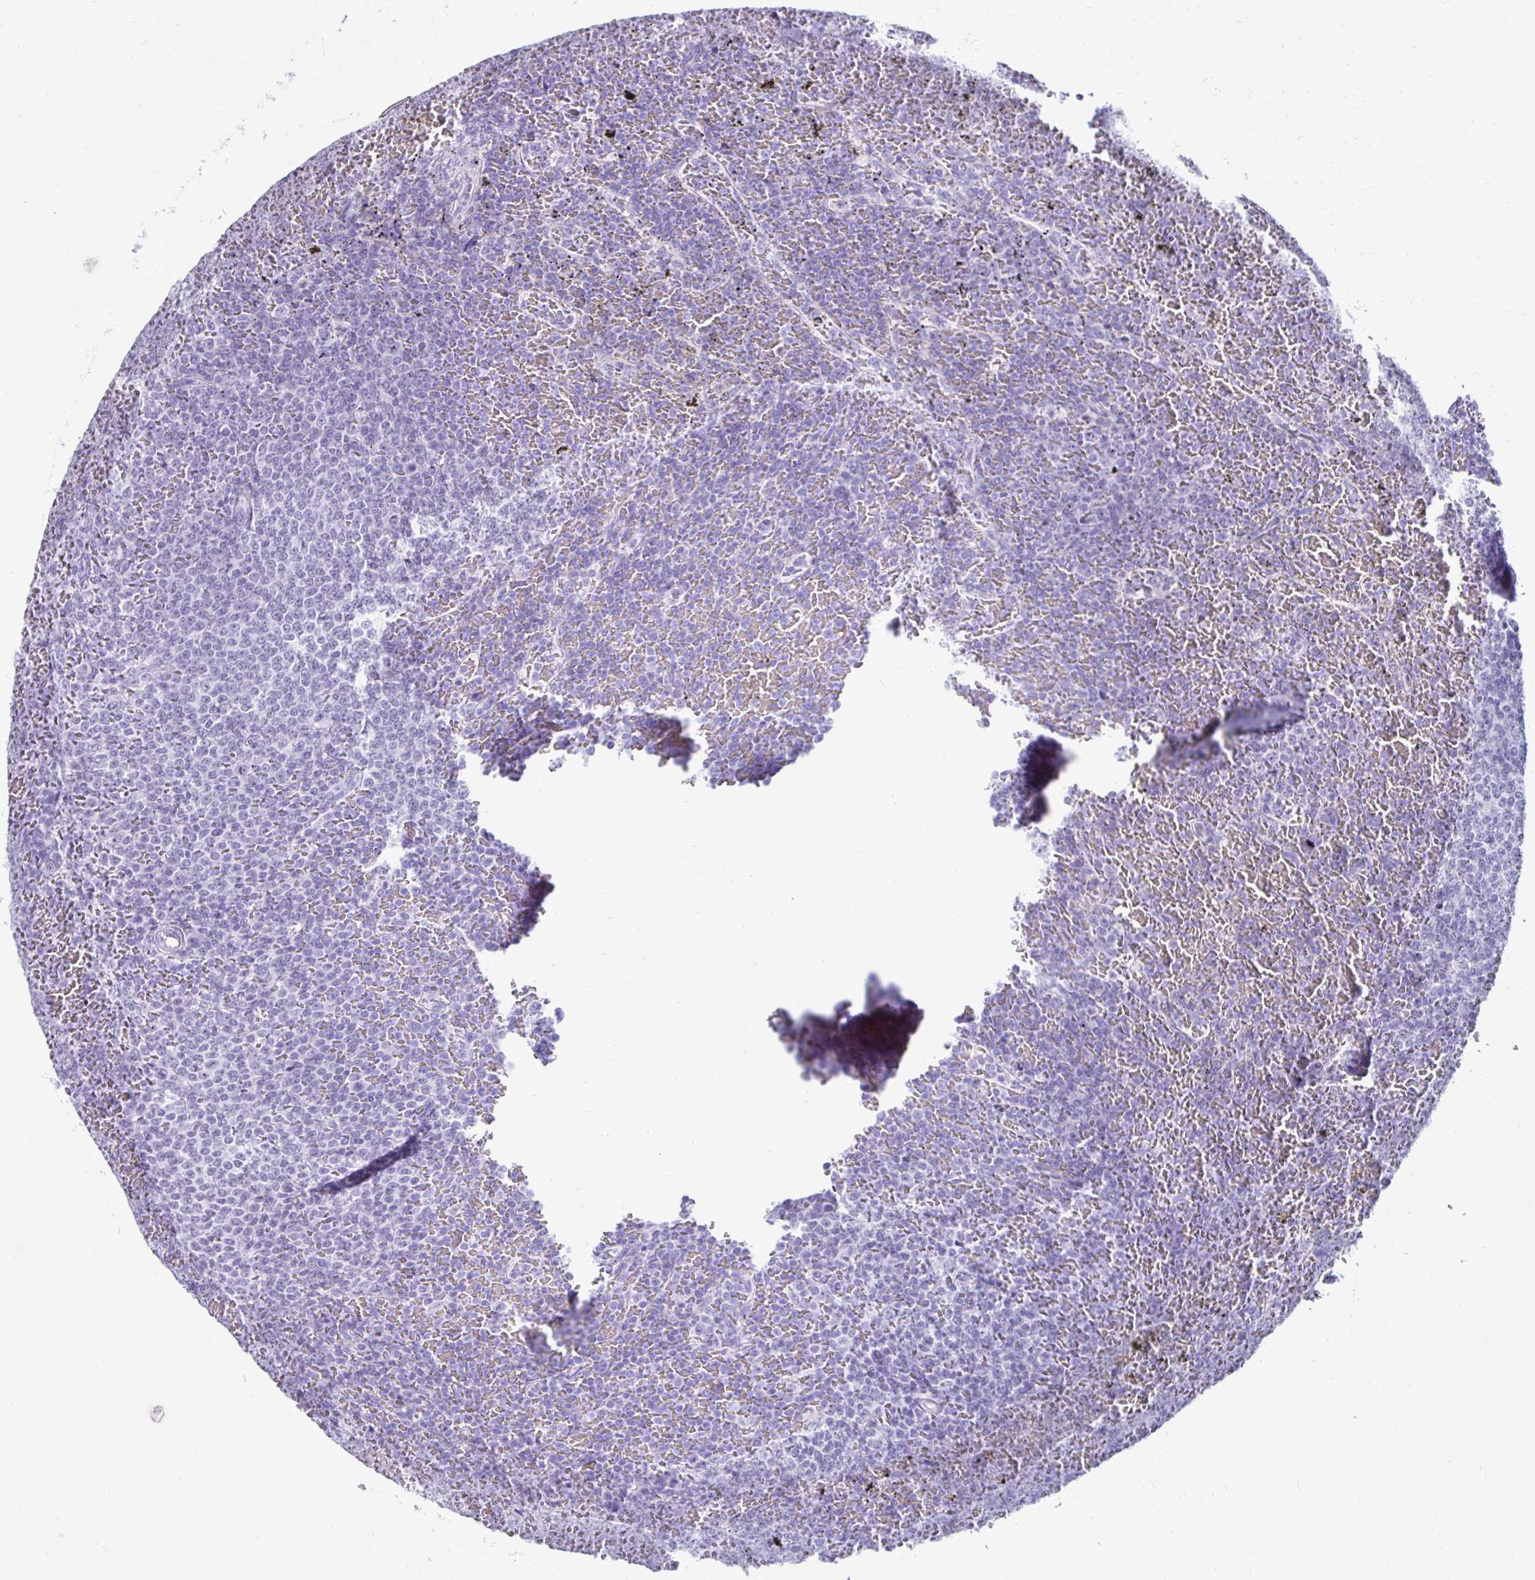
{"staining": {"intensity": "negative", "quantity": "none", "location": "none"}, "tissue": "lymphoma", "cell_type": "Tumor cells", "image_type": "cancer", "snomed": [{"axis": "morphology", "description": "Malignant lymphoma, non-Hodgkin's type, Low grade"}, {"axis": "topography", "description": "Spleen"}], "caption": "A photomicrograph of human malignant lymphoma, non-Hodgkin's type (low-grade) is negative for staining in tumor cells. (Stains: DAB (3,3'-diaminobenzidine) IHC with hematoxylin counter stain, Microscopy: brightfield microscopy at high magnification).", "gene": "CST6", "patient": {"sex": "female", "age": 77}}